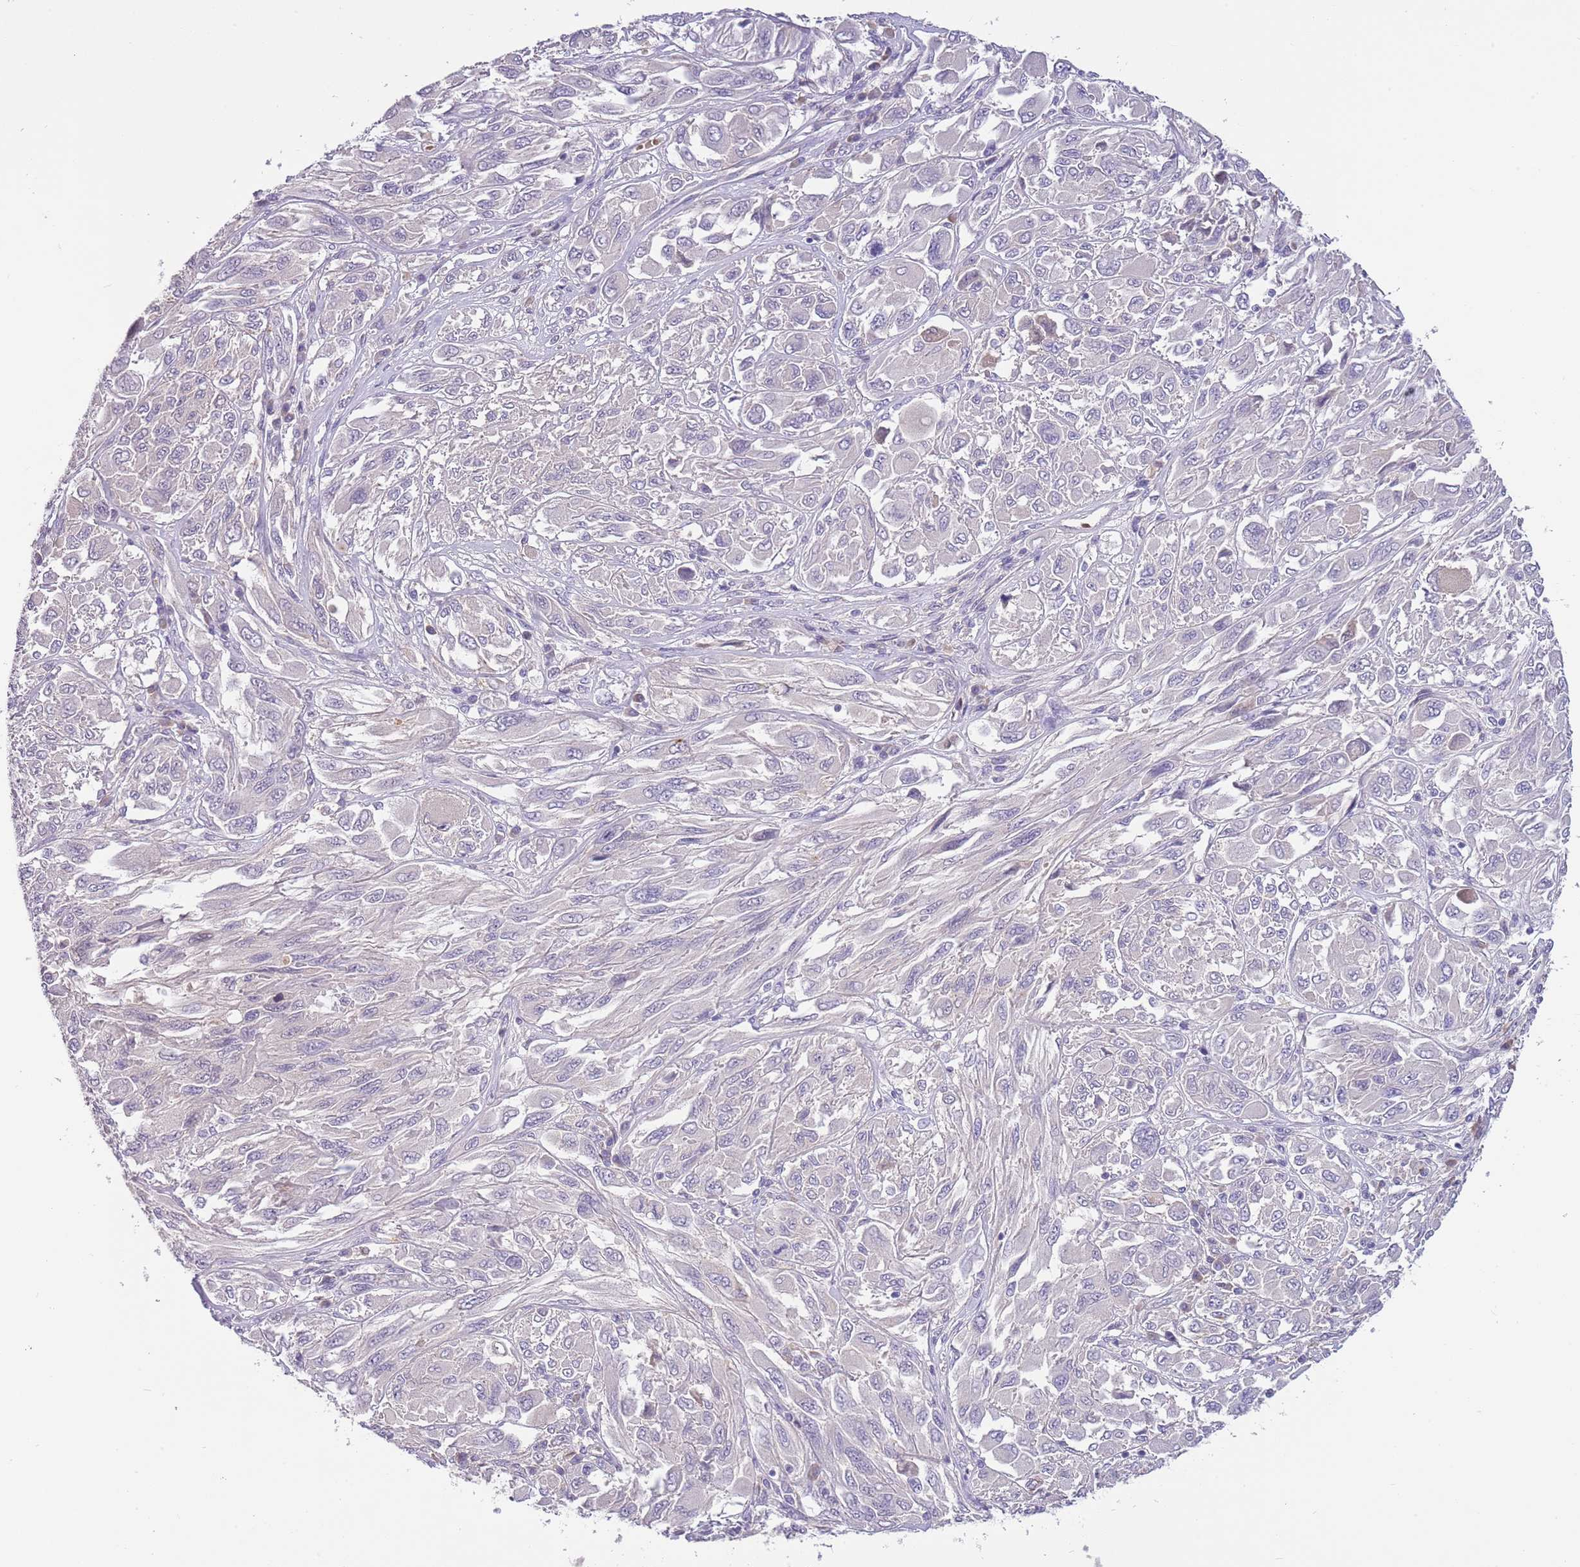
{"staining": {"intensity": "negative", "quantity": "none", "location": "none"}, "tissue": "melanoma", "cell_type": "Tumor cells", "image_type": "cancer", "snomed": [{"axis": "morphology", "description": "Malignant melanoma, NOS"}, {"axis": "topography", "description": "Skin"}], "caption": "Malignant melanoma stained for a protein using immunohistochemistry (IHC) shows no positivity tumor cells.", "gene": "CFAP73", "patient": {"sex": "female", "age": 91}}